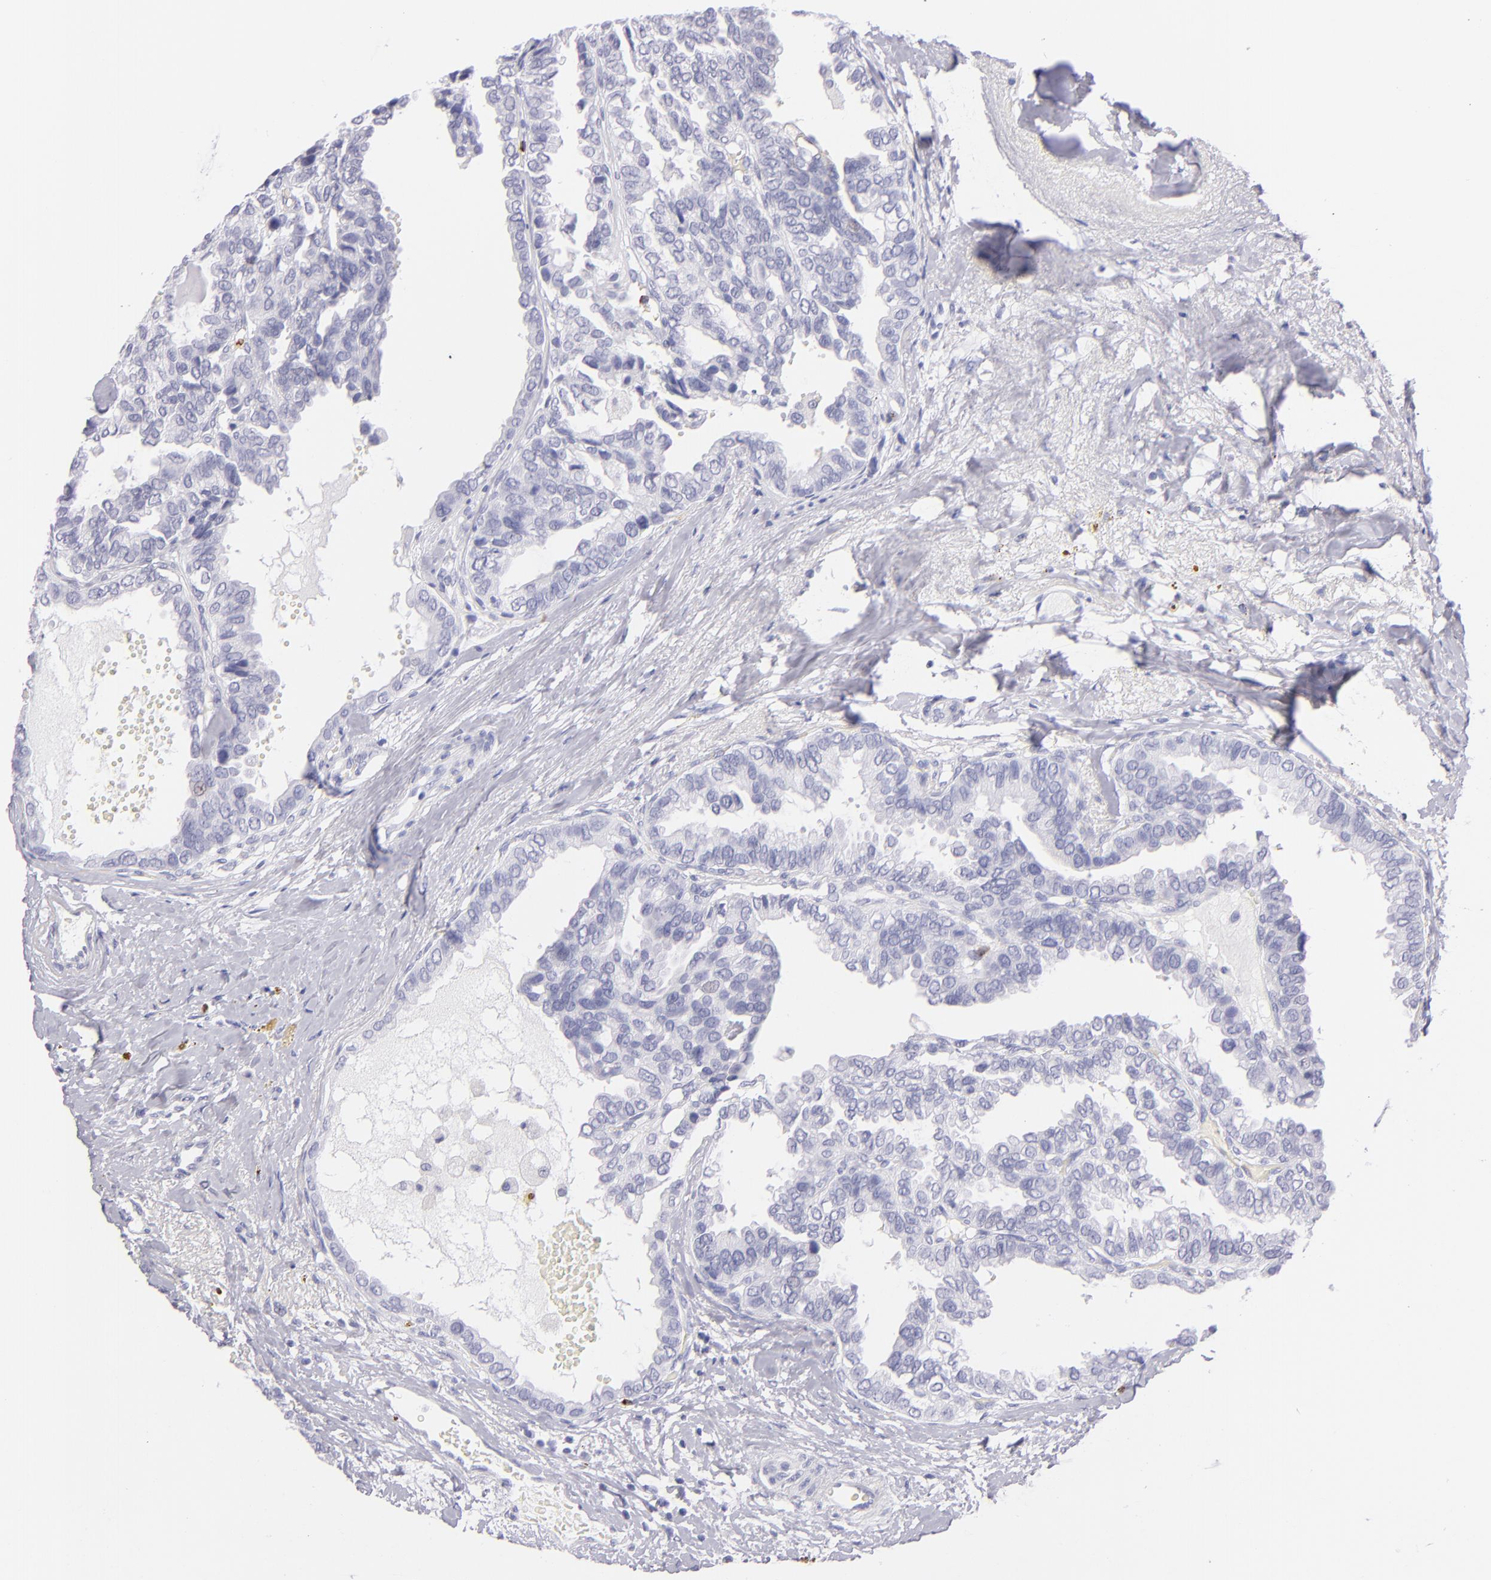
{"staining": {"intensity": "negative", "quantity": "none", "location": "none"}, "tissue": "breast cancer", "cell_type": "Tumor cells", "image_type": "cancer", "snomed": [{"axis": "morphology", "description": "Duct carcinoma"}, {"axis": "topography", "description": "Breast"}], "caption": "Tumor cells are negative for brown protein staining in infiltrating ductal carcinoma (breast).", "gene": "PRF1", "patient": {"sex": "female", "age": 69}}